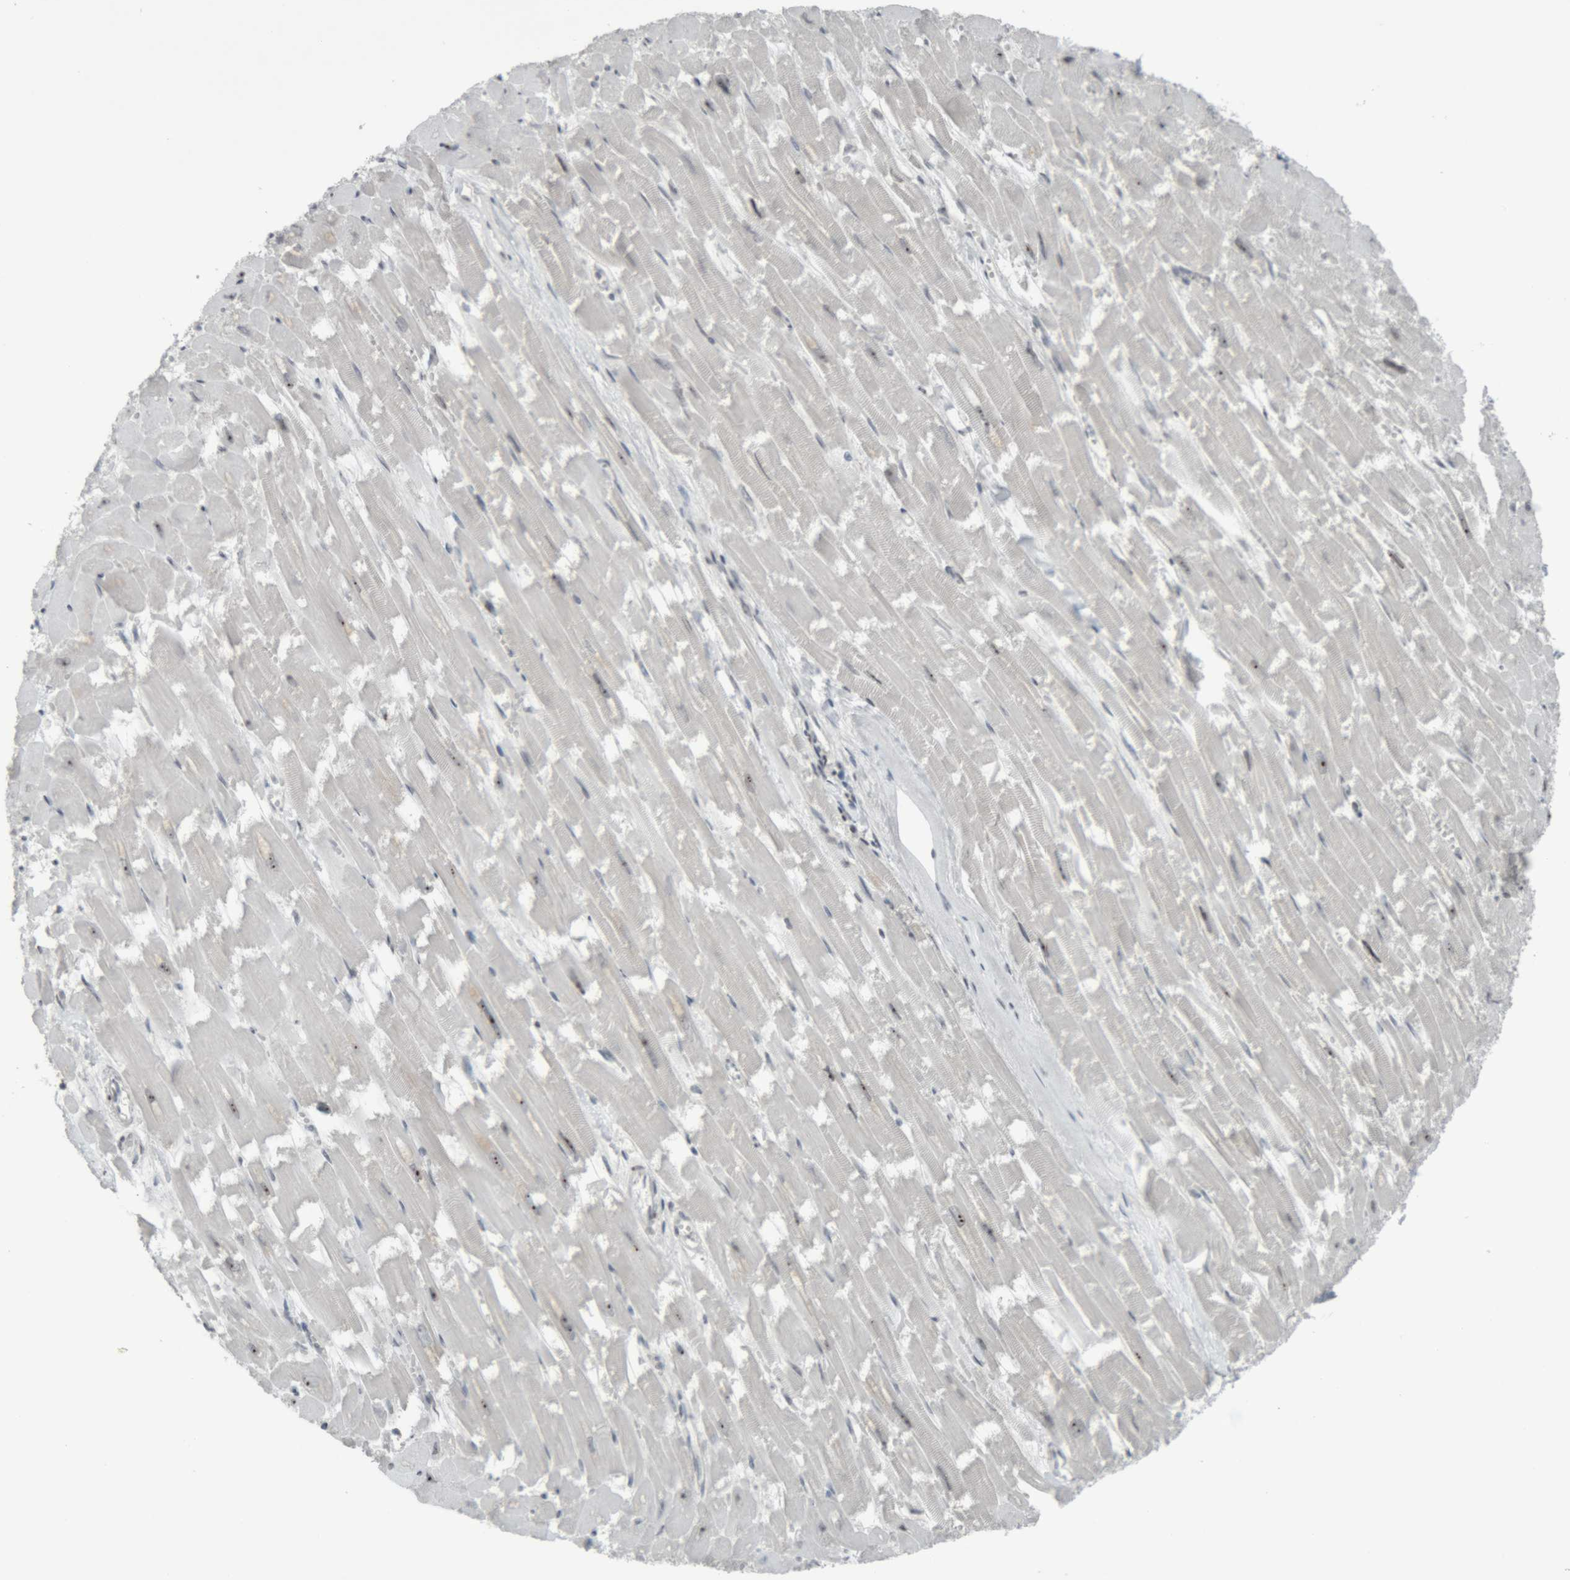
{"staining": {"intensity": "weak", "quantity": "<25%", "location": "nuclear"}, "tissue": "heart muscle", "cell_type": "Cardiomyocytes", "image_type": "normal", "snomed": [{"axis": "morphology", "description": "Normal tissue, NOS"}, {"axis": "topography", "description": "Heart"}], "caption": "Heart muscle was stained to show a protein in brown. There is no significant staining in cardiomyocytes. Brightfield microscopy of immunohistochemistry (IHC) stained with DAB (brown) and hematoxylin (blue), captured at high magnification.", "gene": "RPF1", "patient": {"sex": "male", "age": 54}}